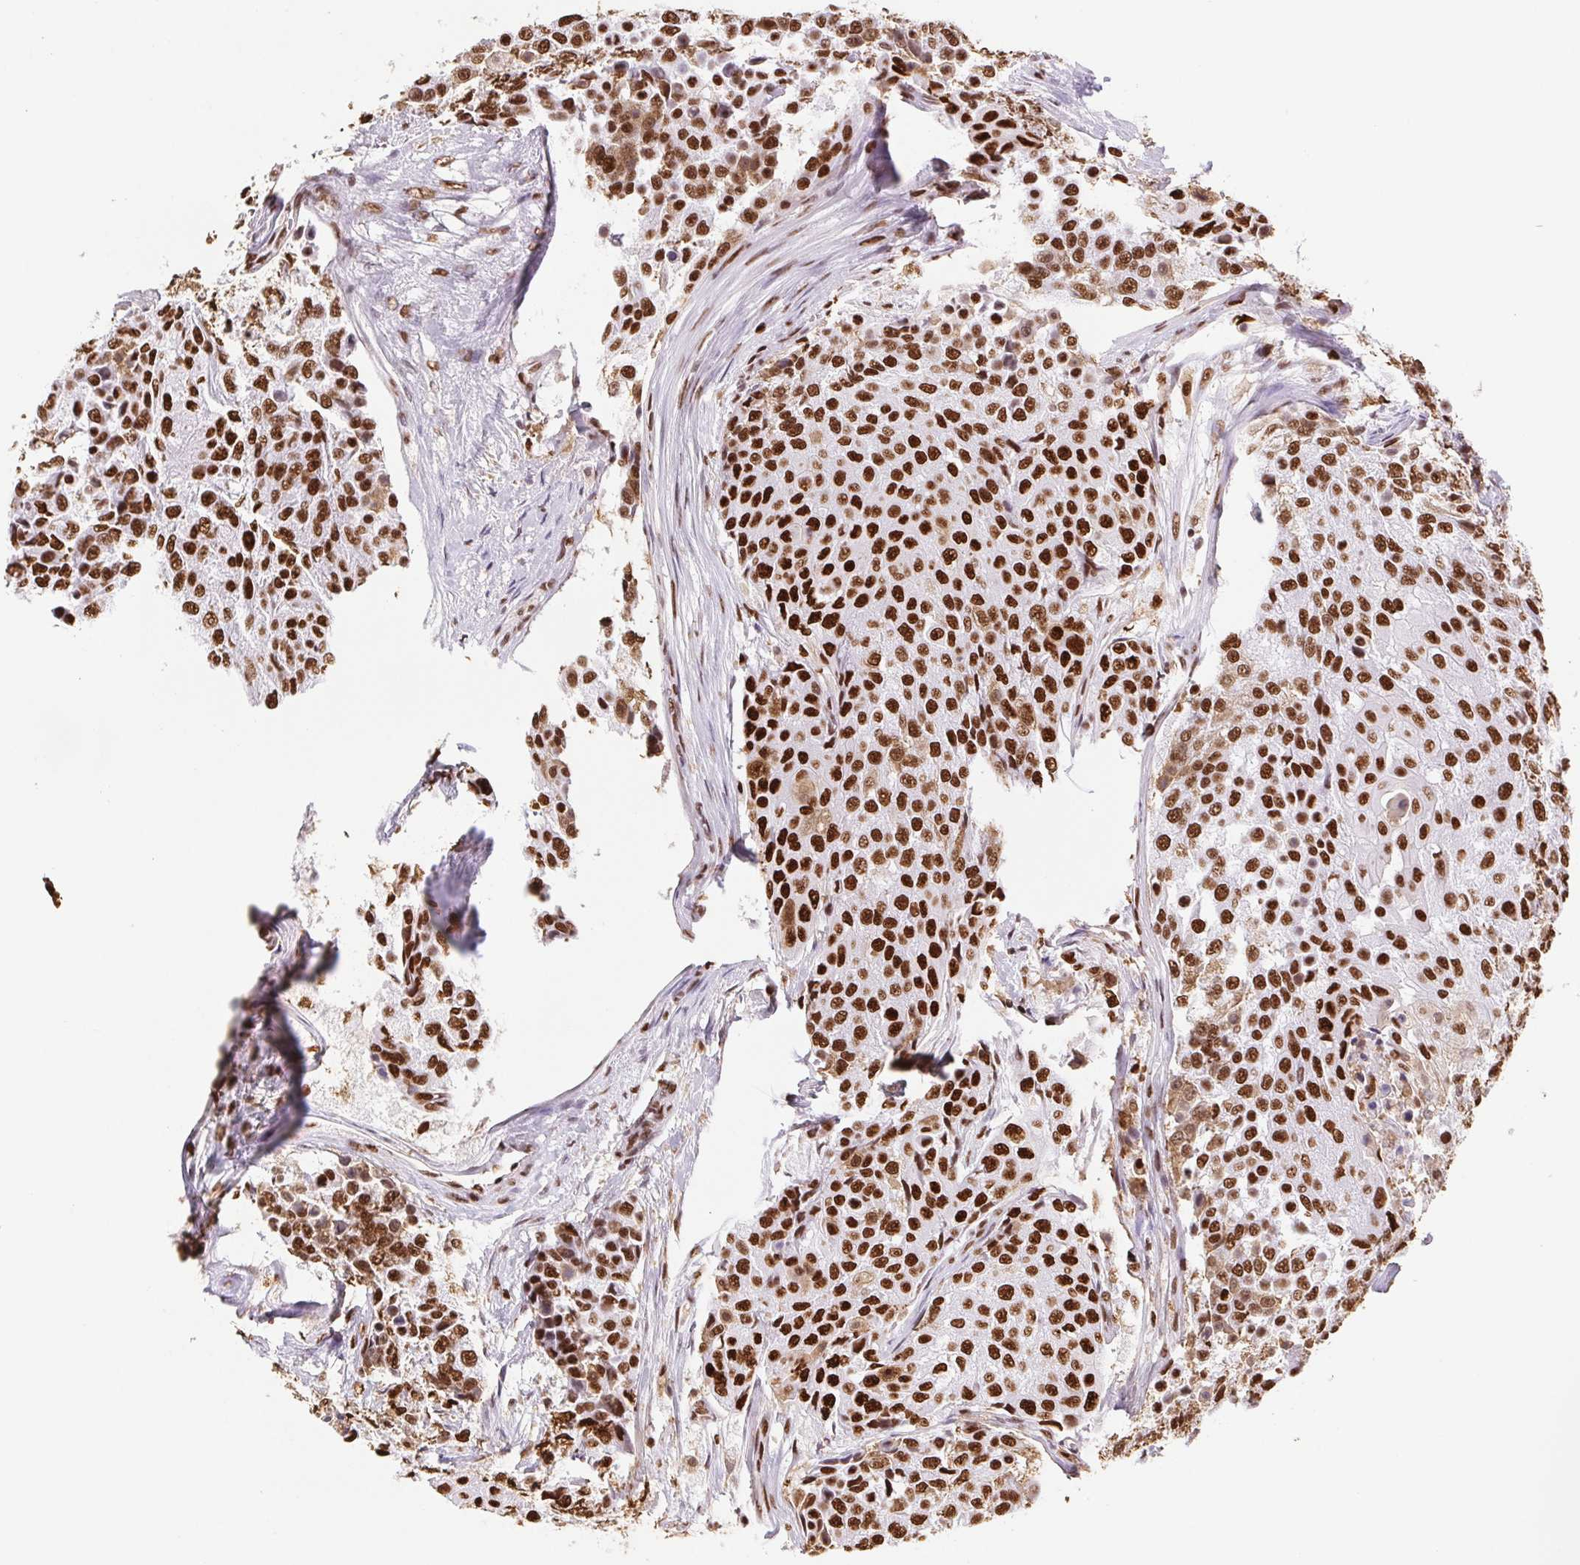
{"staining": {"intensity": "strong", "quantity": ">75%", "location": "nuclear"}, "tissue": "urothelial cancer", "cell_type": "Tumor cells", "image_type": "cancer", "snomed": [{"axis": "morphology", "description": "Urothelial carcinoma, High grade"}, {"axis": "topography", "description": "Urinary bladder"}], "caption": "An image of human high-grade urothelial carcinoma stained for a protein exhibits strong nuclear brown staining in tumor cells. (DAB (3,3'-diaminobenzidine) IHC, brown staining for protein, blue staining for nuclei).", "gene": "SET", "patient": {"sex": "female", "age": 63}}